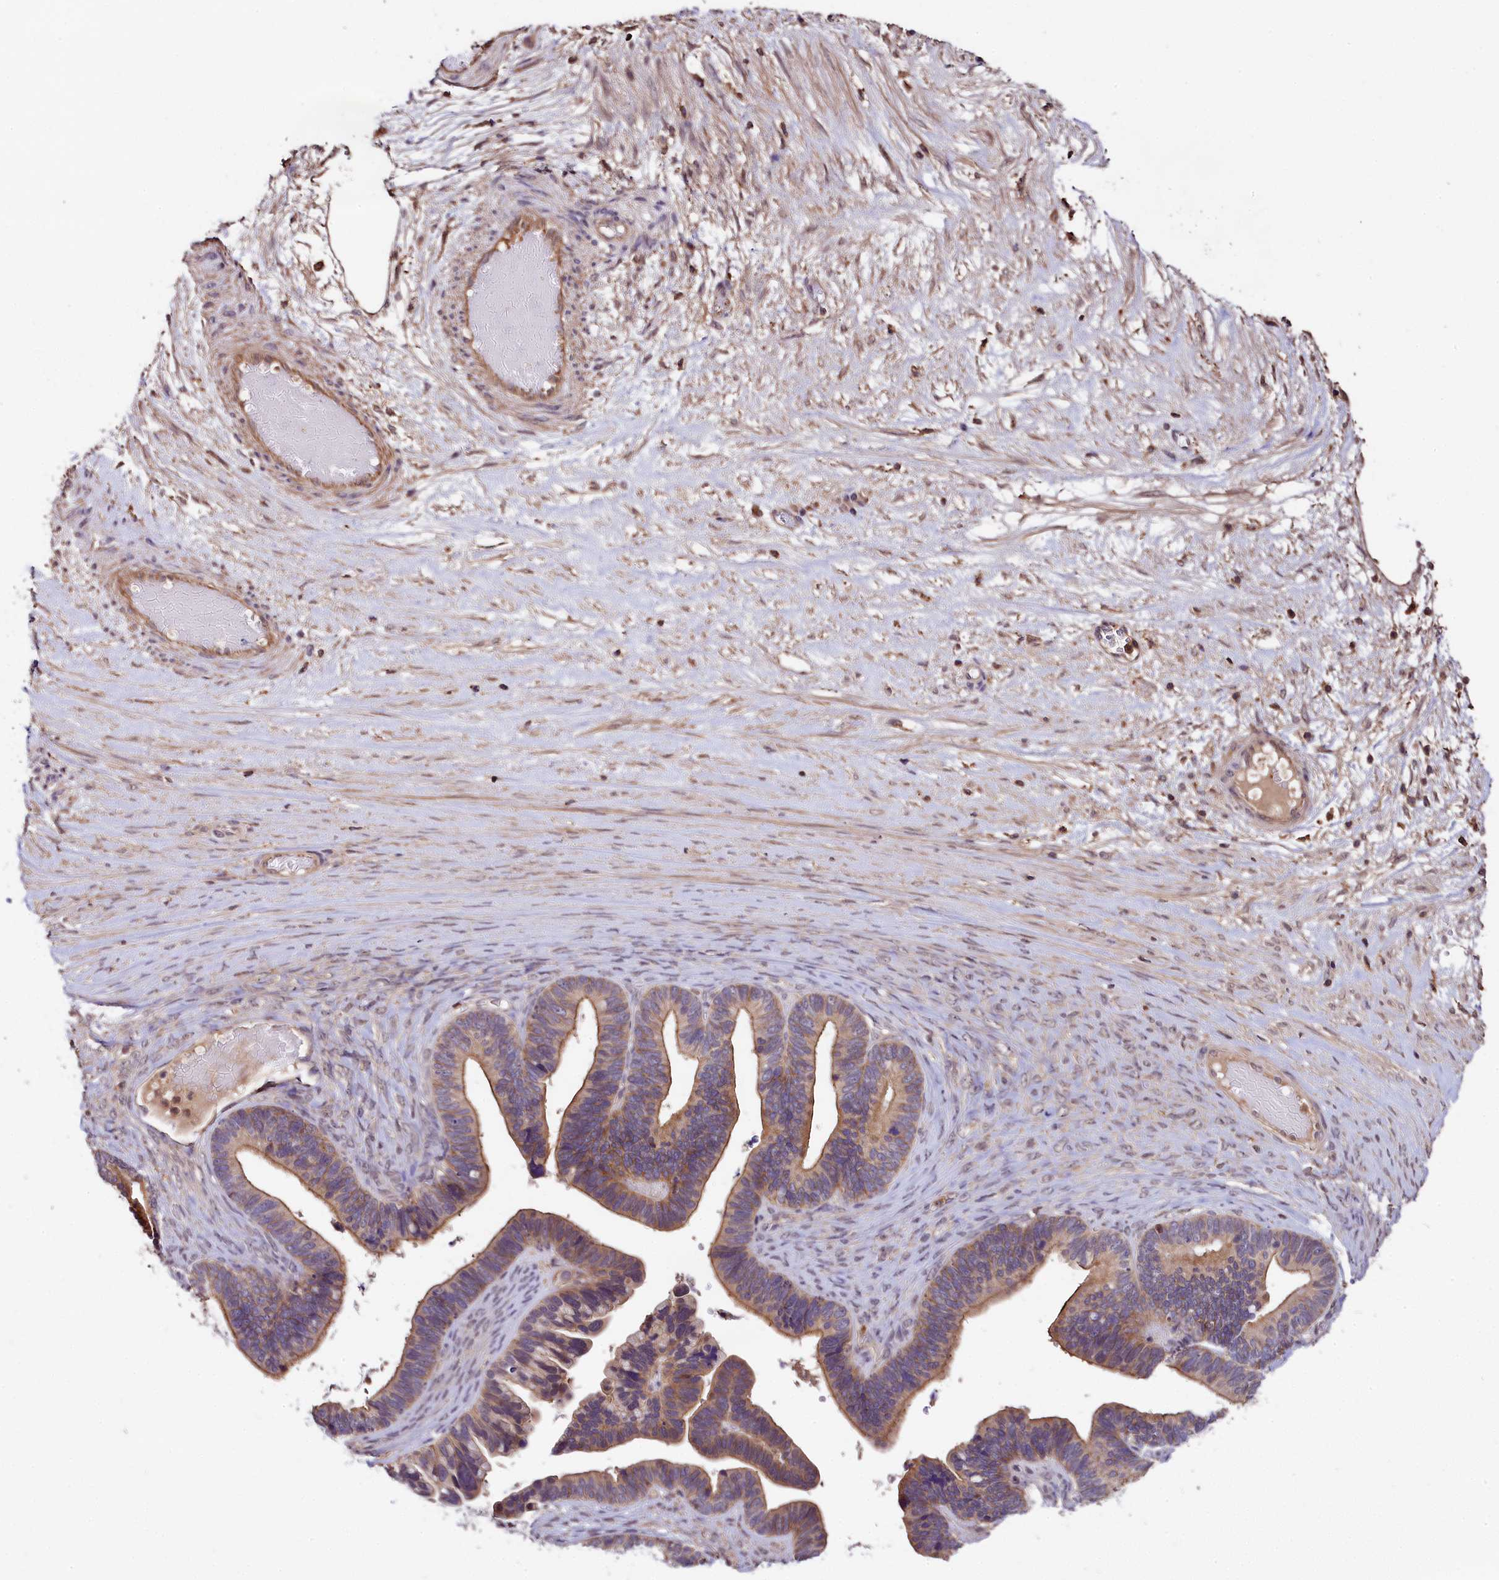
{"staining": {"intensity": "moderate", "quantity": "25%-75%", "location": "cytoplasmic/membranous"}, "tissue": "ovarian cancer", "cell_type": "Tumor cells", "image_type": "cancer", "snomed": [{"axis": "morphology", "description": "Cystadenocarcinoma, serous, NOS"}, {"axis": "topography", "description": "Ovary"}], "caption": "Immunohistochemical staining of human ovarian cancer (serous cystadenocarcinoma) exhibits medium levels of moderate cytoplasmic/membranous staining in approximately 25%-75% of tumor cells.", "gene": "SKIDA1", "patient": {"sex": "female", "age": 56}}